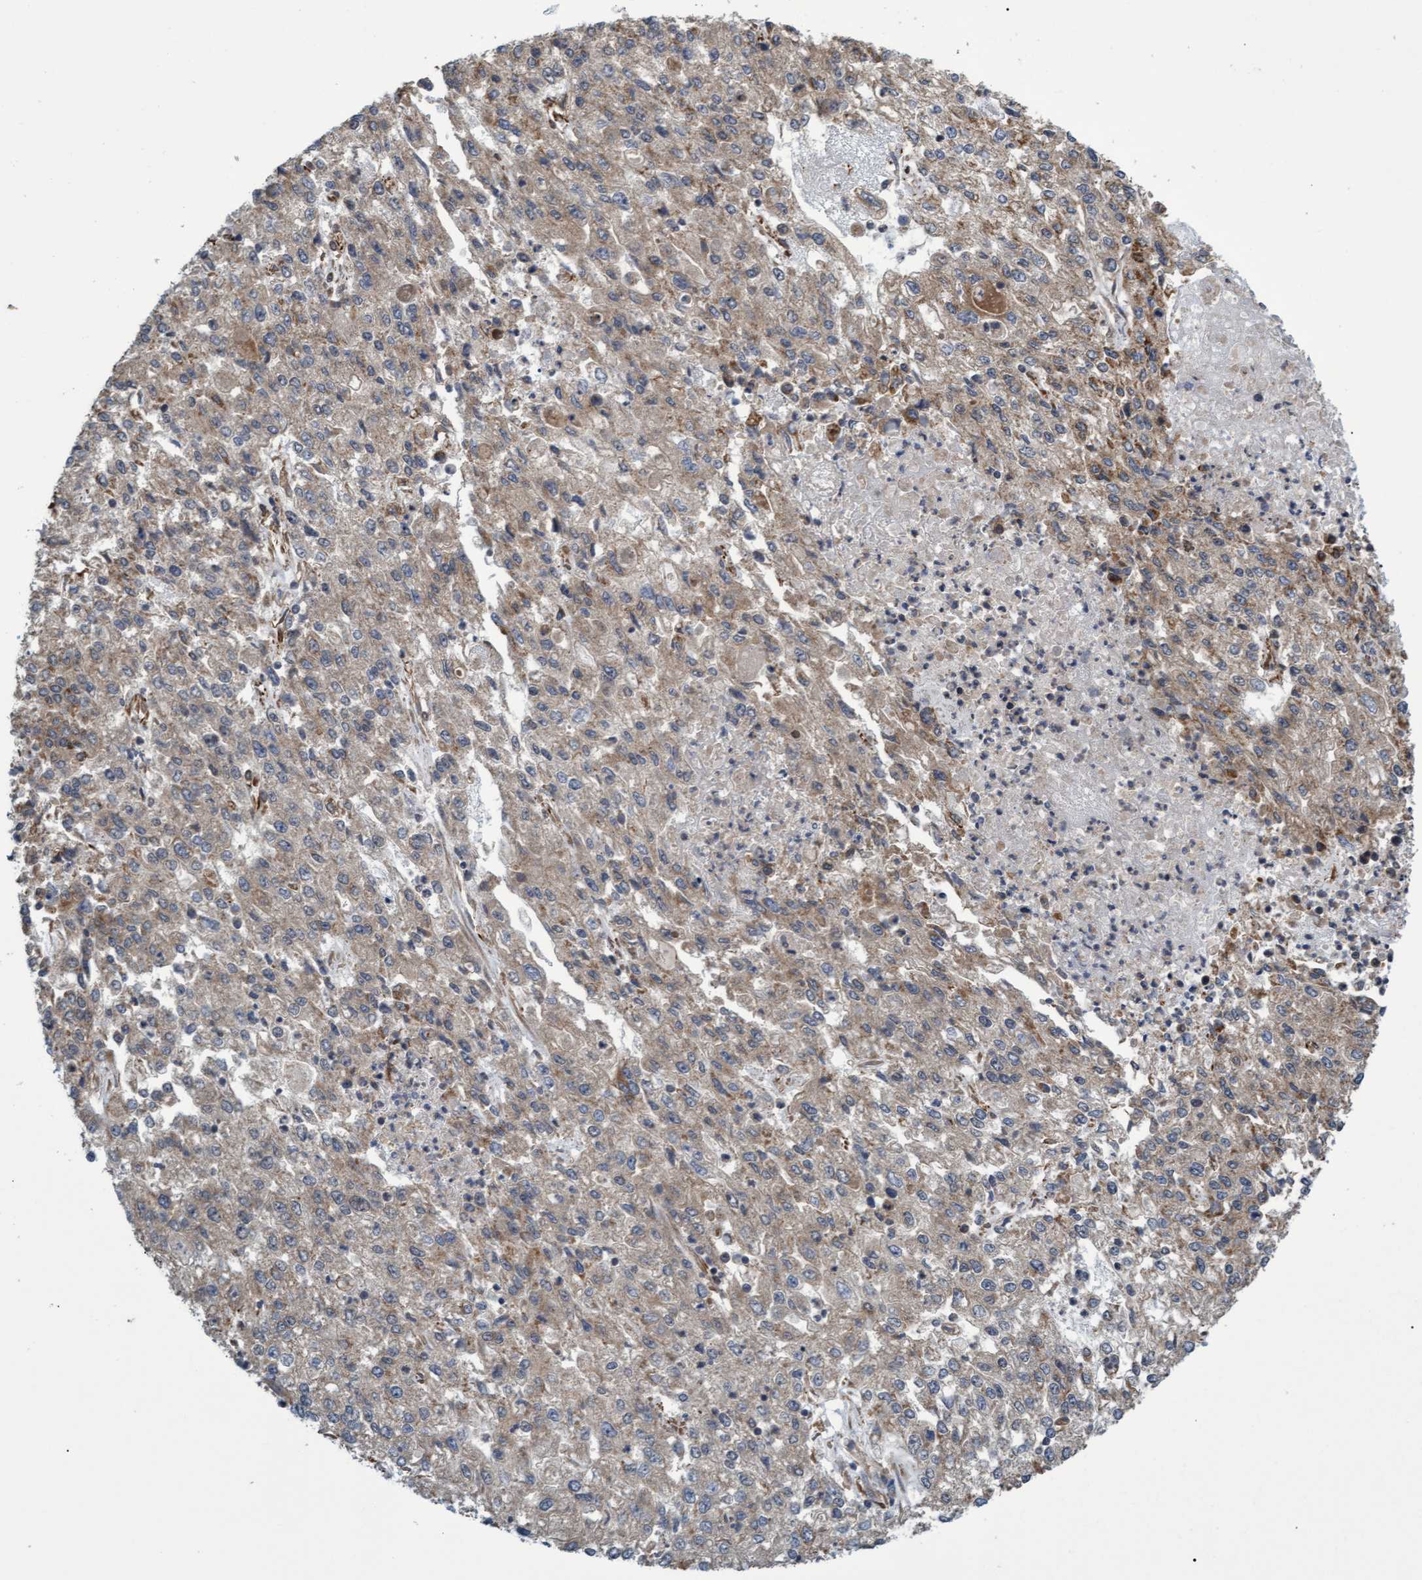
{"staining": {"intensity": "weak", "quantity": ">75%", "location": "cytoplasmic/membranous"}, "tissue": "endometrial cancer", "cell_type": "Tumor cells", "image_type": "cancer", "snomed": [{"axis": "morphology", "description": "Adenocarcinoma, NOS"}, {"axis": "topography", "description": "Endometrium"}], "caption": "Approximately >75% of tumor cells in human endometrial adenocarcinoma demonstrate weak cytoplasmic/membranous protein positivity as visualized by brown immunohistochemical staining.", "gene": "TNFRSF10B", "patient": {"sex": "female", "age": 49}}